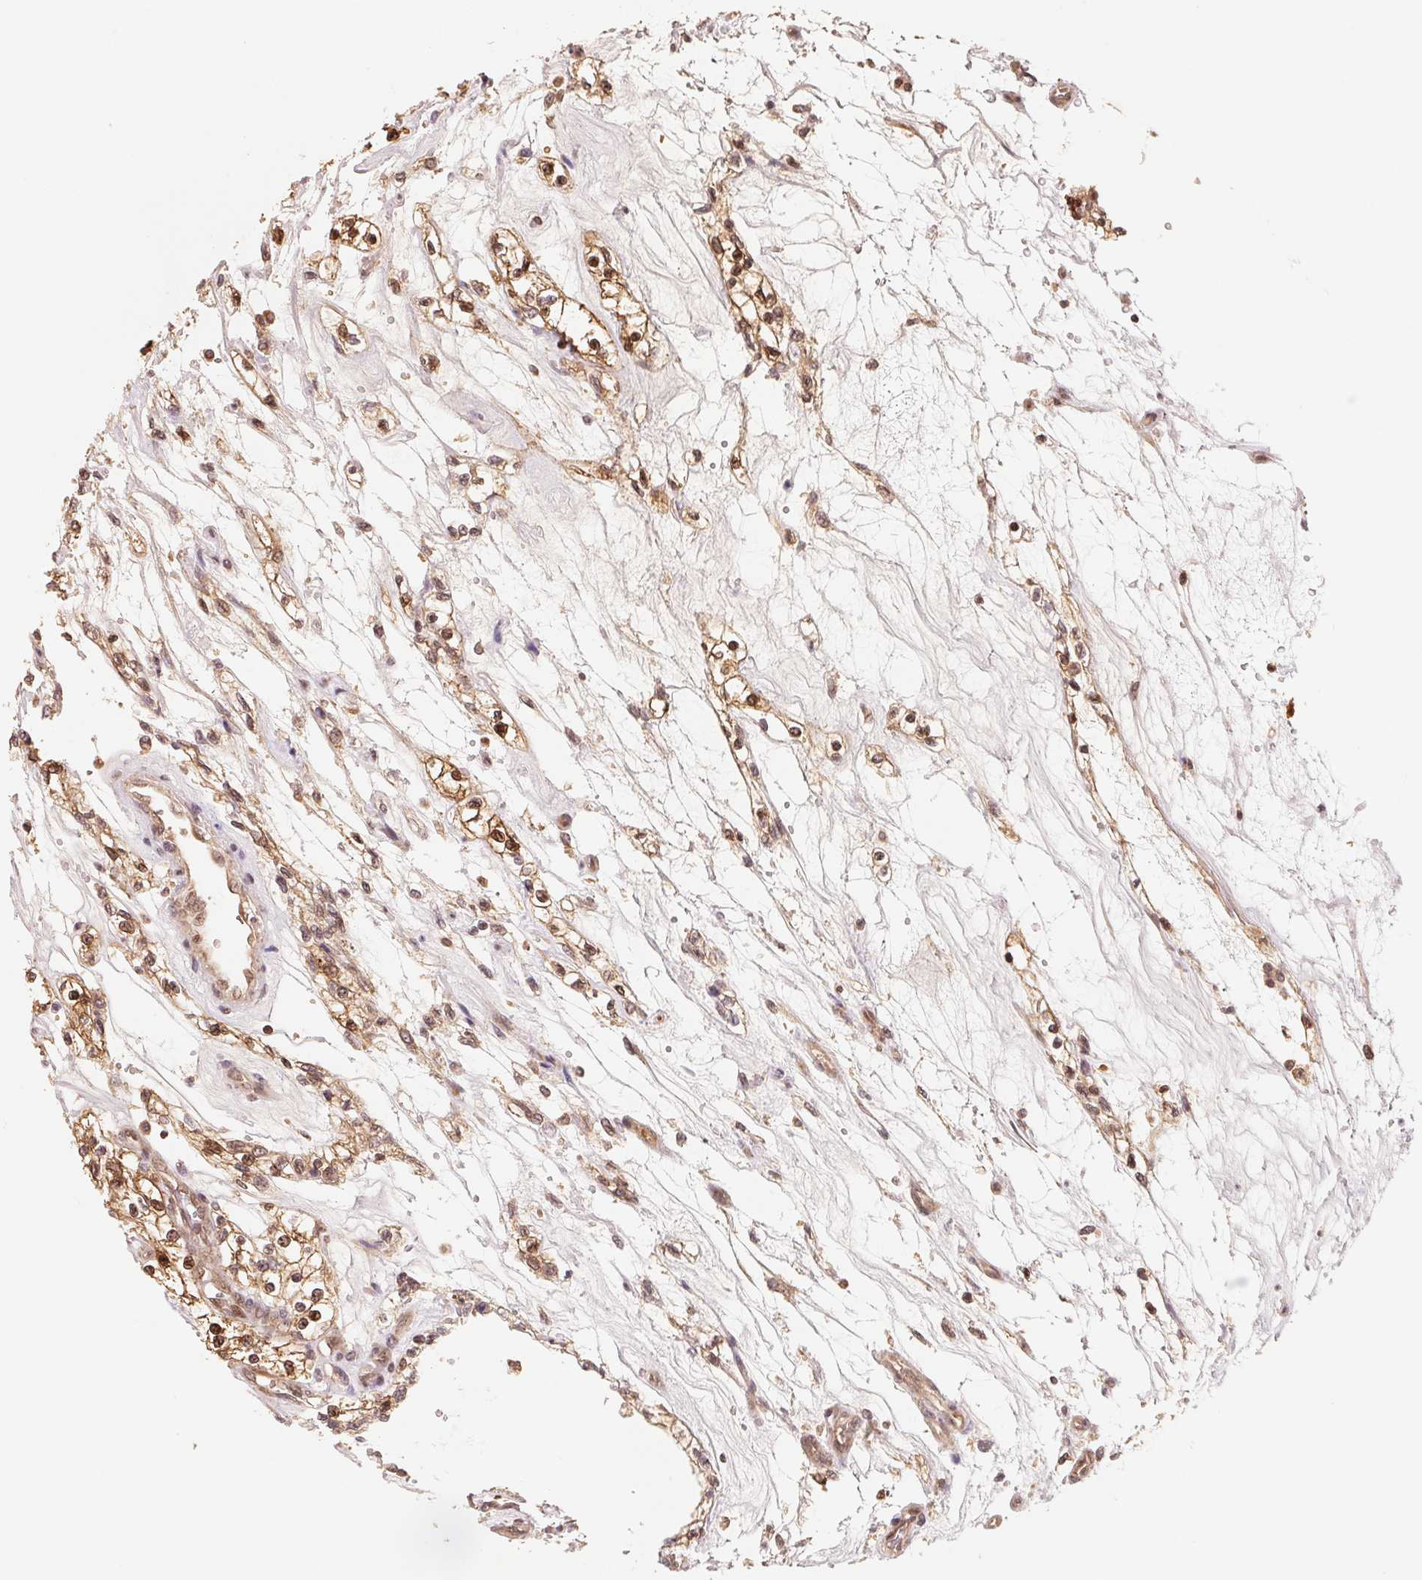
{"staining": {"intensity": "strong", "quantity": ">75%", "location": "cytoplasmic/membranous,nuclear"}, "tissue": "renal cancer", "cell_type": "Tumor cells", "image_type": "cancer", "snomed": [{"axis": "morphology", "description": "Adenocarcinoma, NOS"}, {"axis": "topography", "description": "Kidney"}], "caption": "The micrograph shows immunohistochemical staining of renal cancer. There is strong cytoplasmic/membranous and nuclear staining is seen in about >75% of tumor cells.", "gene": "CCDC102B", "patient": {"sex": "female", "age": 69}}